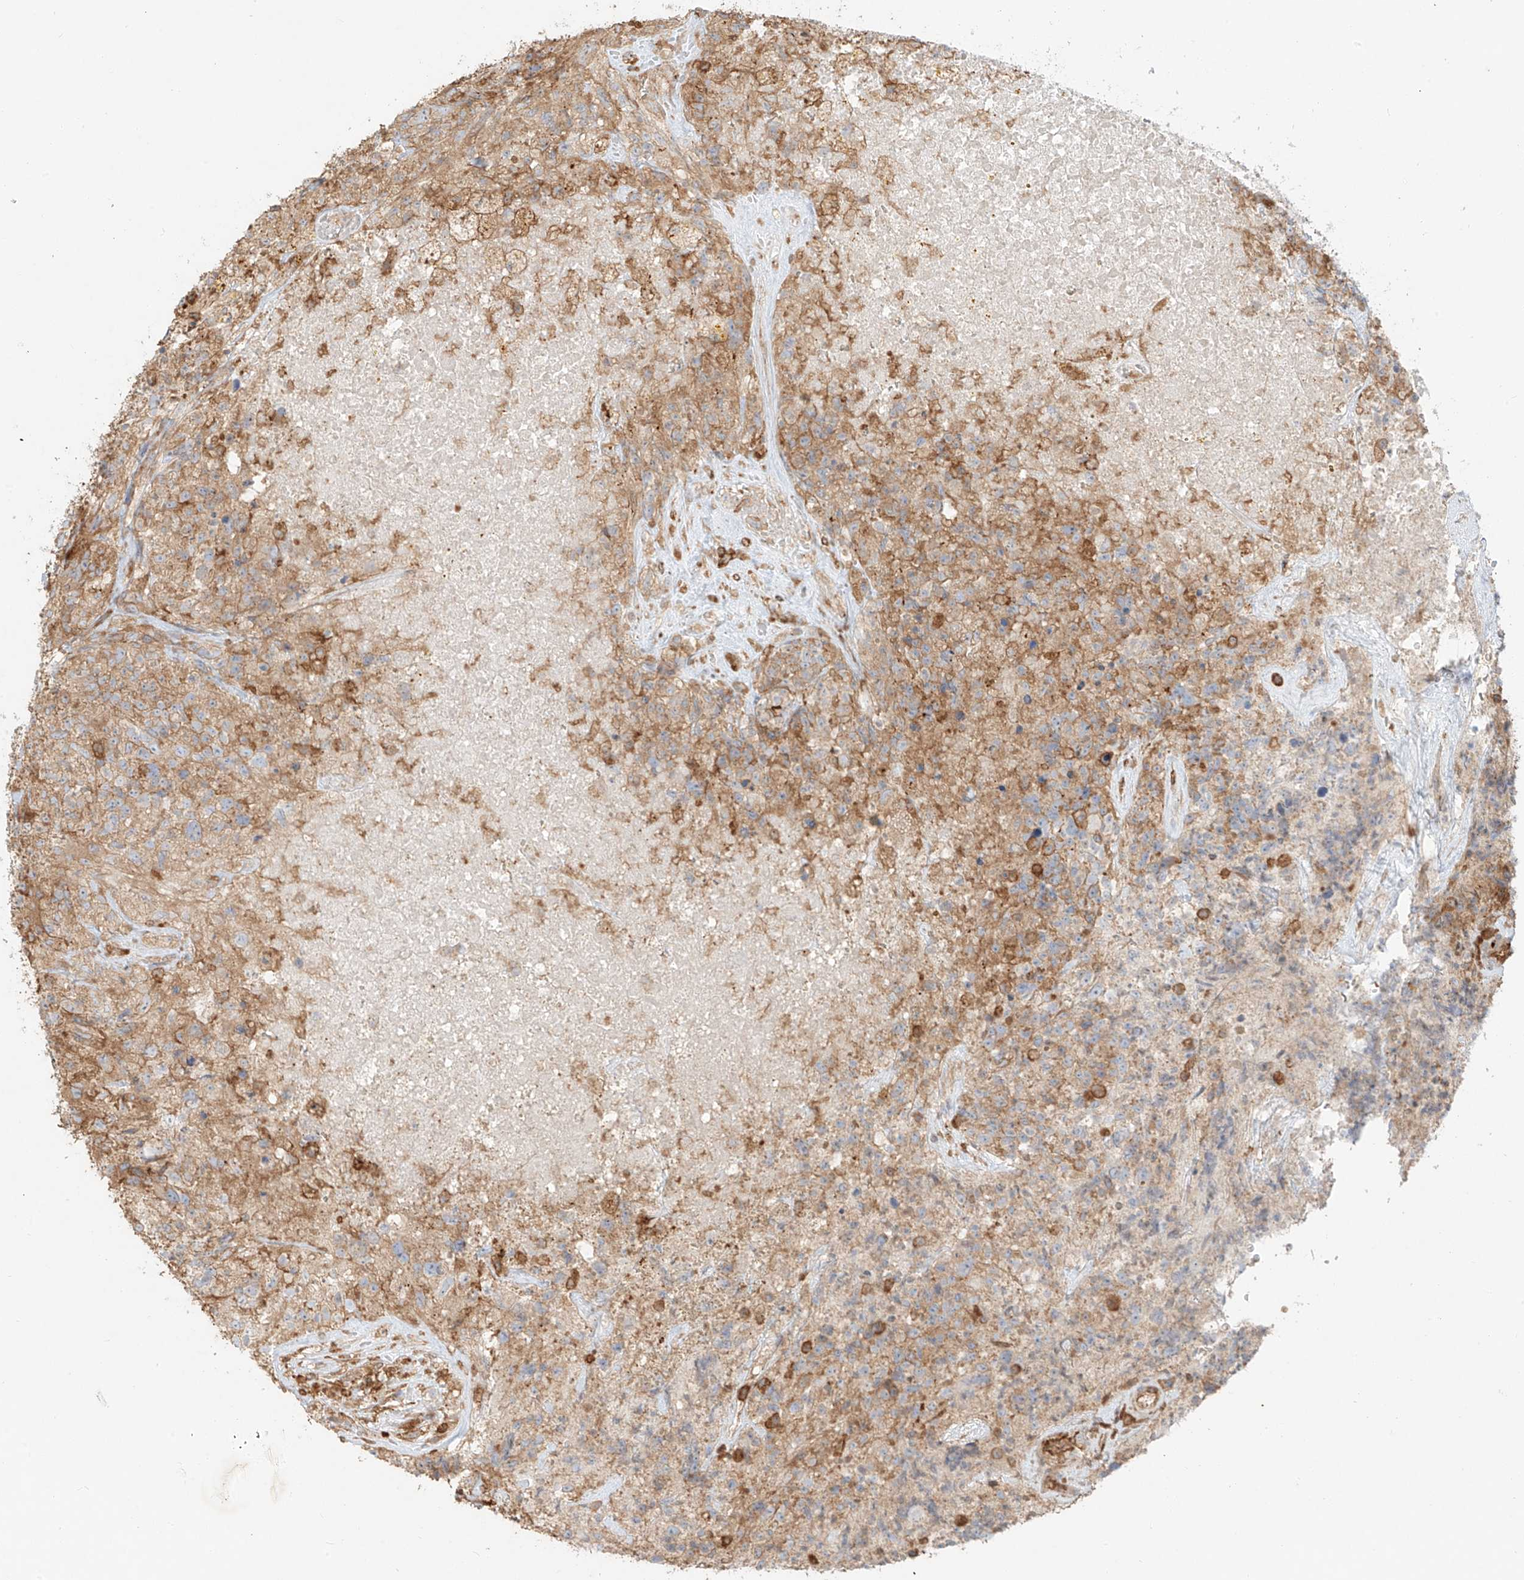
{"staining": {"intensity": "weak", "quantity": ">75%", "location": "cytoplasmic/membranous"}, "tissue": "glioma", "cell_type": "Tumor cells", "image_type": "cancer", "snomed": [{"axis": "morphology", "description": "Glioma, malignant, High grade"}, {"axis": "topography", "description": "Brain"}], "caption": "Brown immunohistochemical staining in malignant glioma (high-grade) shows weak cytoplasmic/membranous expression in about >75% of tumor cells.", "gene": "SNX9", "patient": {"sex": "male", "age": 69}}